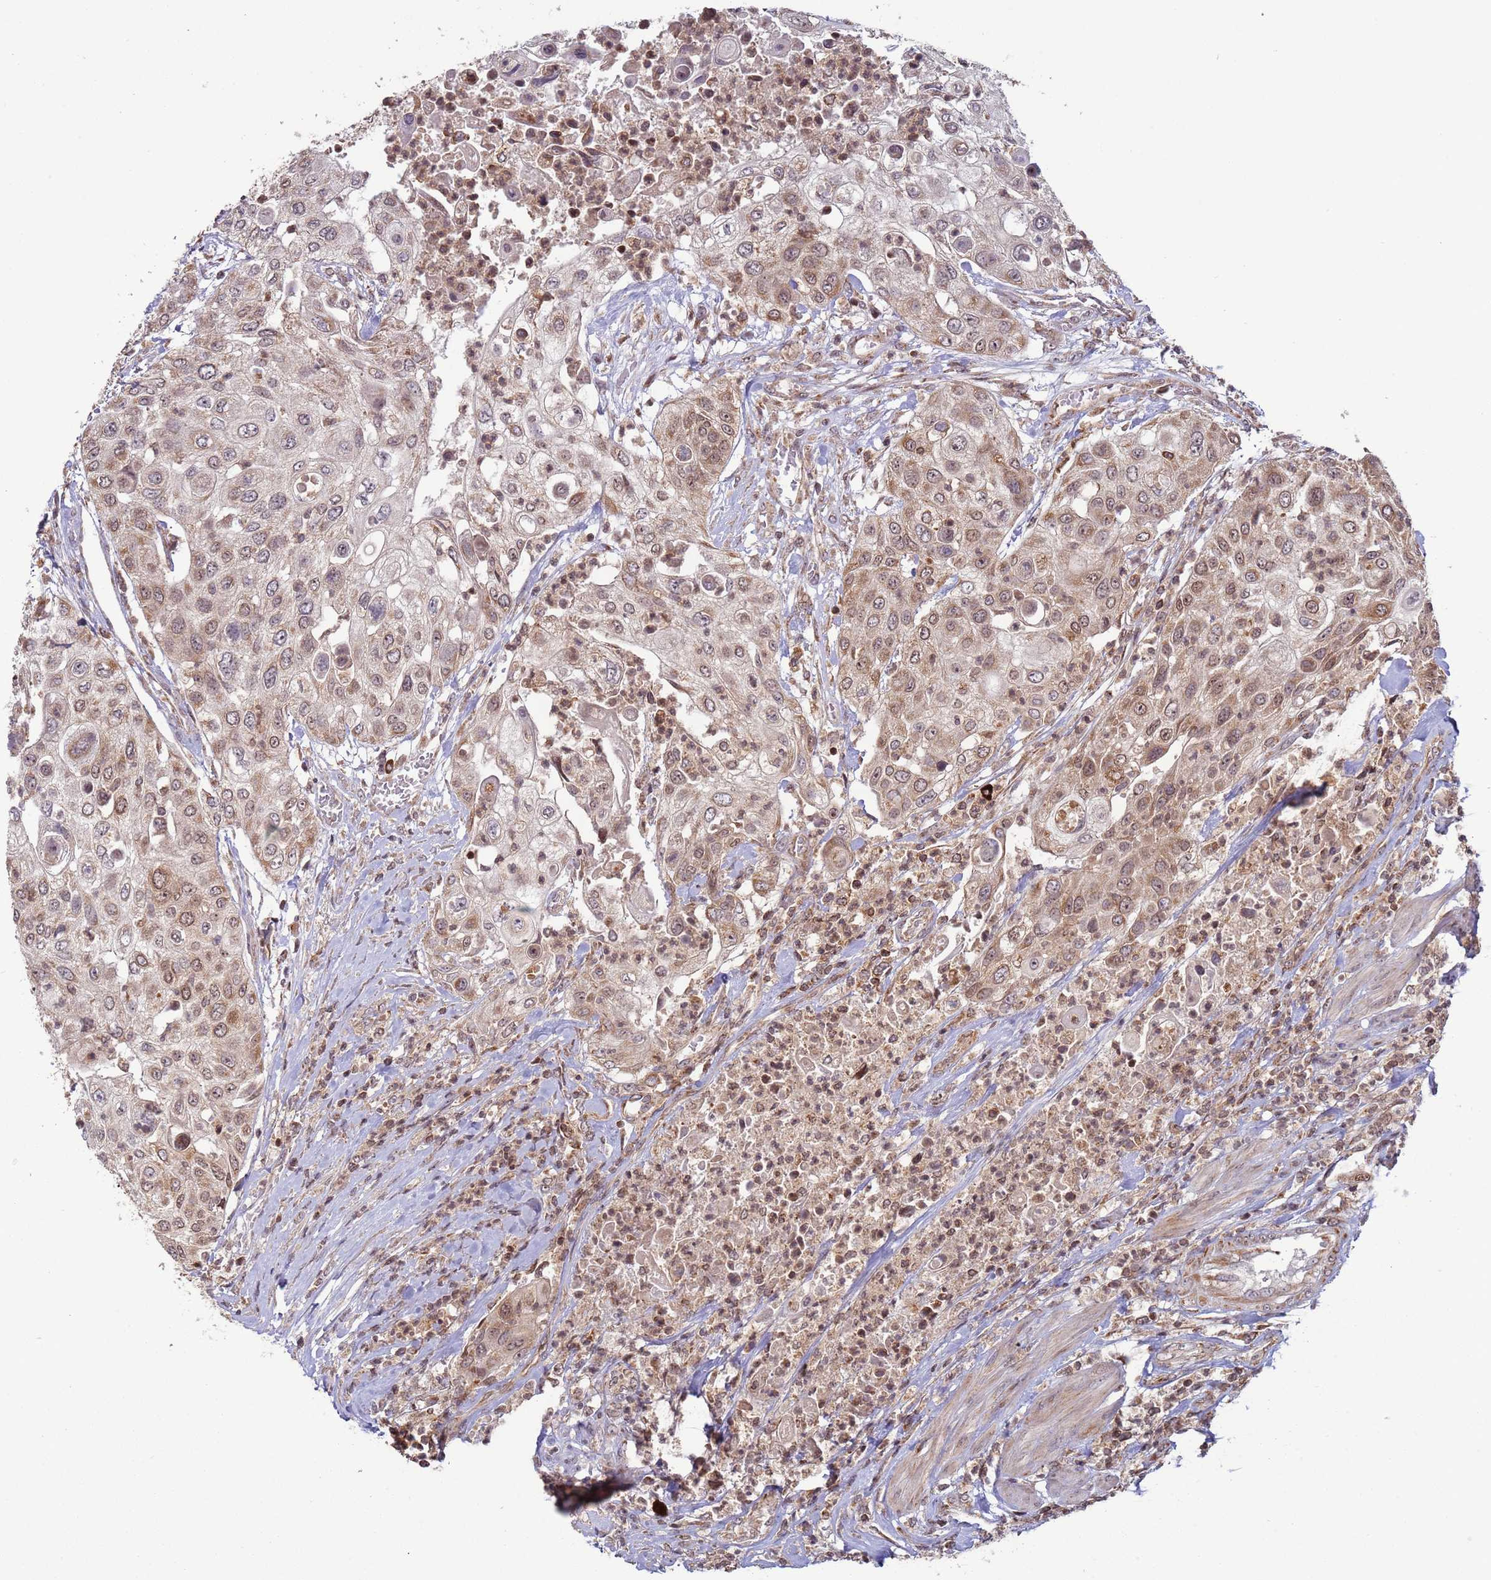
{"staining": {"intensity": "weak", "quantity": ">75%", "location": "cytoplasmic/membranous,nuclear"}, "tissue": "urothelial cancer", "cell_type": "Tumor cells", "image_type": "cancer", "snomed": [{"axis": "morphology", "description": "Urothelial carcinoma, High grade"}, {"axis": "topography", "description": "Urinary bladder"}], "caption": "DAB immunohistochemical staining of human urothelial carcinoma (high-grade) exhibits weak cytoplasmic/membranous and nuclear protein staining in about >75% of tumor cells.", "gene": "RCOR2", "patient": {"sex": "female", "age": 79}}